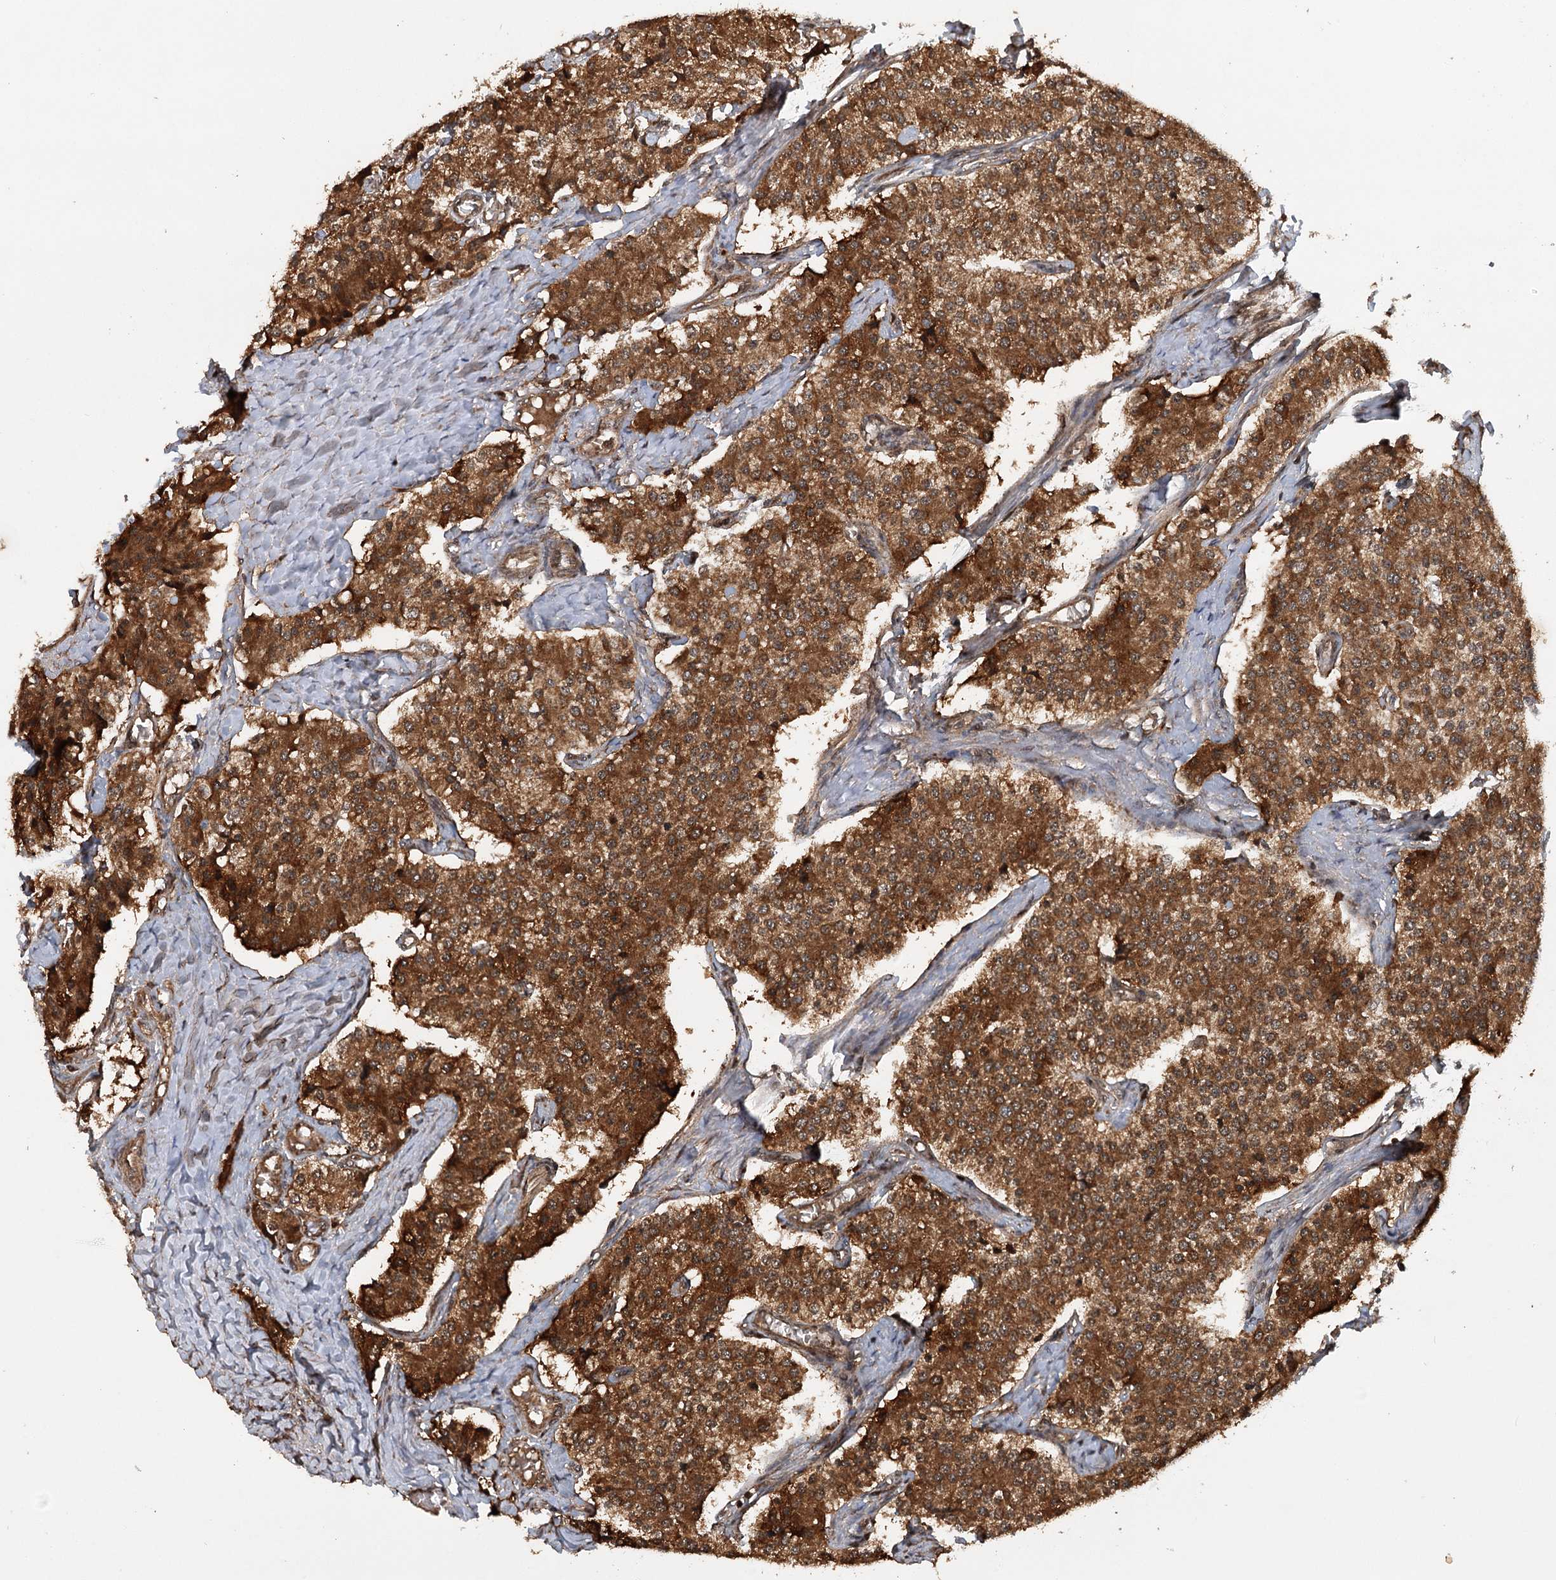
{"staining": {"intensity": "moderate", "quantity": ">75%", "location": "cytoplasmic/membranous"}, "tissue": "carcinoid", "cell_type": "Tumor cells", "image_type": "cancer", "snomed": [{"axis": "morphology", "description": "Carcinoid, malignant, NOS"}, {"axis": "topography", "description": "Colon"}], "caption": "Immunohistochemistry (IHC) of human carcinoid exhibits medium levels of moderate cytoplasmic/membranous expression in approximately >75% of tumor cells. (Brightfield microscopy of DAB IHC at high magnification).", "gene": "INSIG2", "patient": {"sex": "female", "age": 52}}